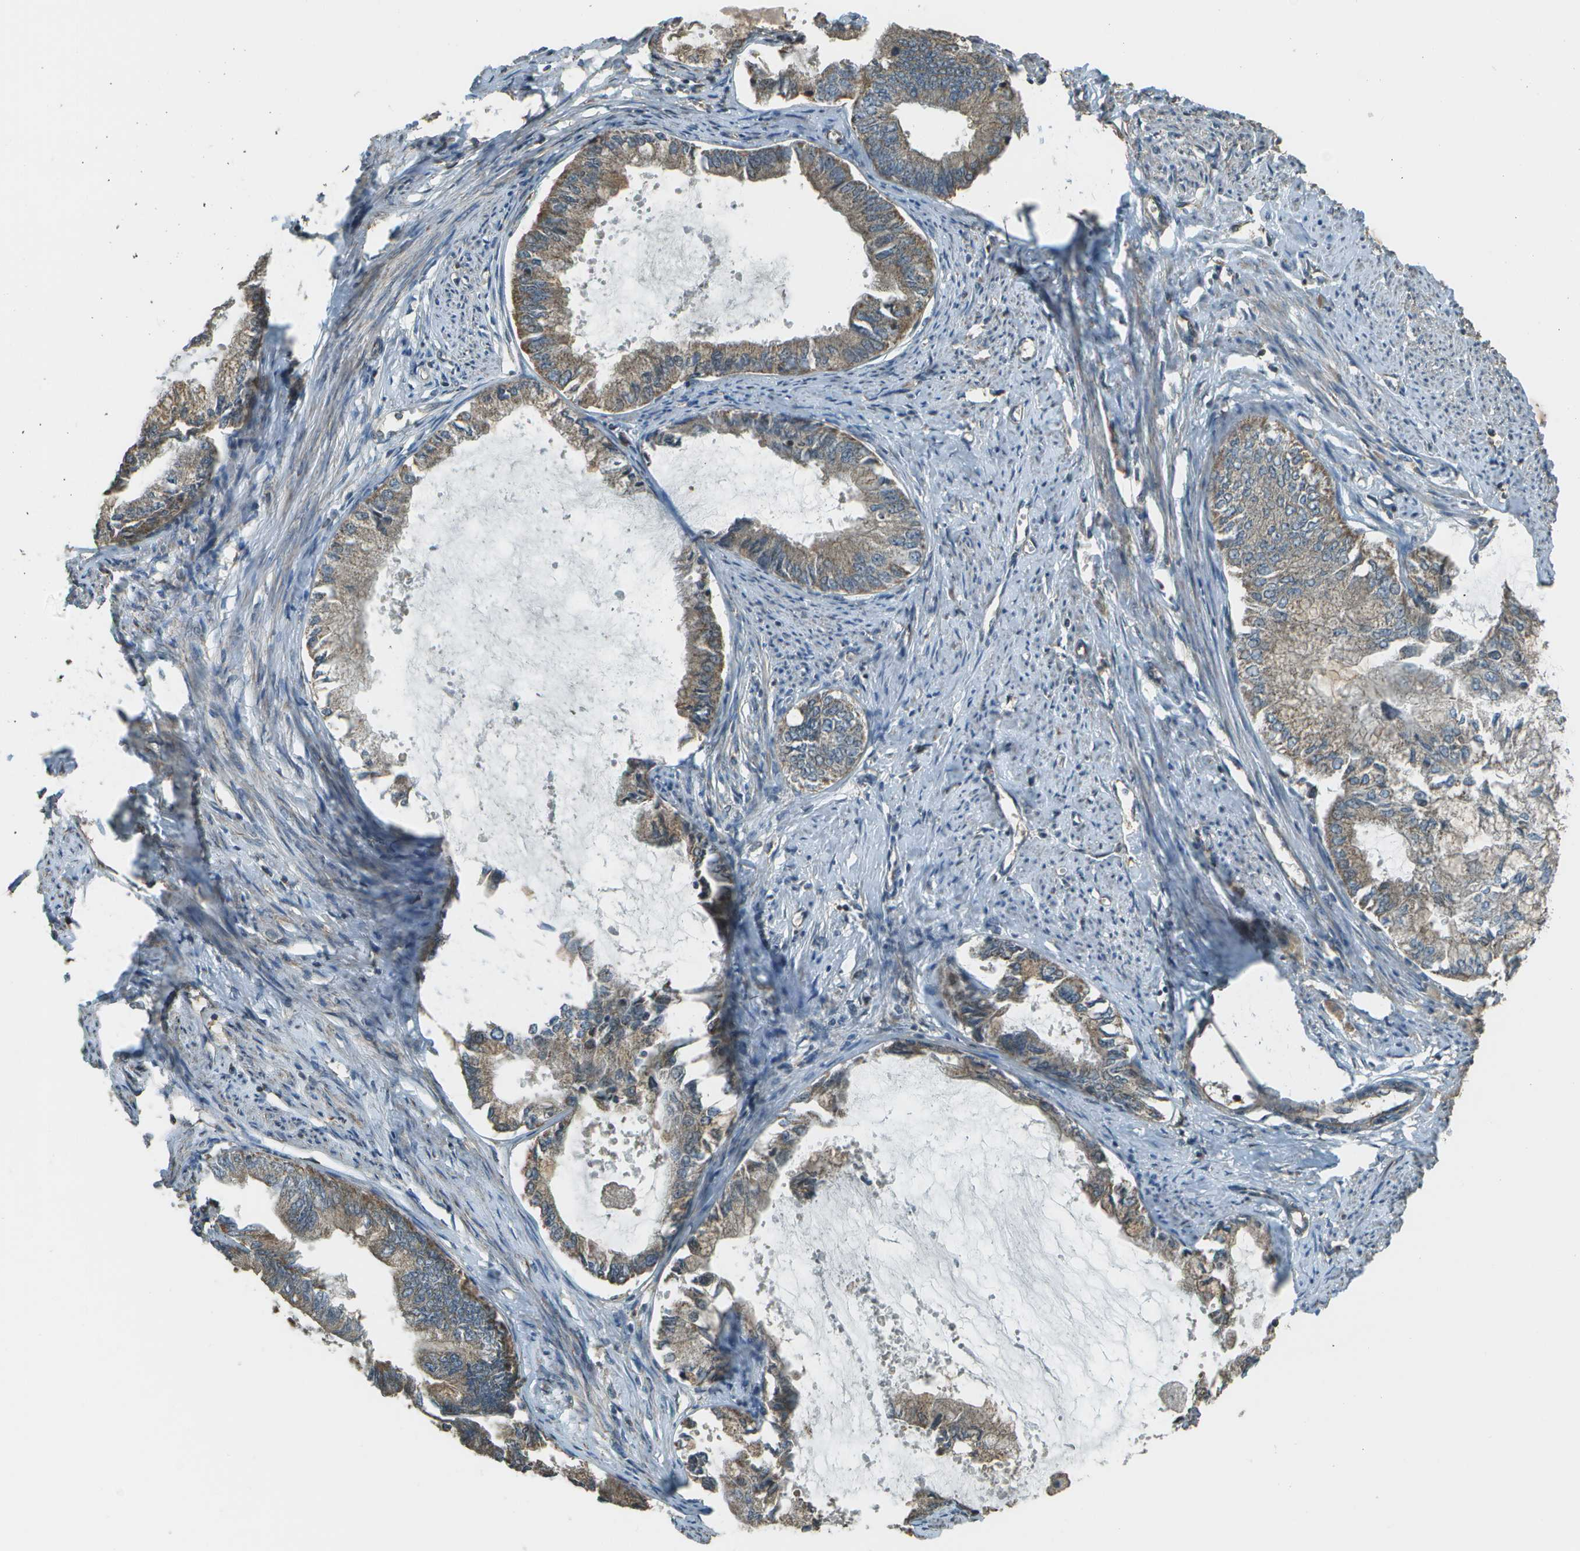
{"staining": {"intensity": "moderate", "quantity": ">75%", "location": "cytoplasmic/membranous"}, "tissue": "endometrial cancer", "cell_type": "Tumor cells", "image_type": "cancer", "snomed": [{"axis": "morphology", "description": "Adenocarcinoma, NOS"}, {"axis": "topography", "description": "Endometrium"}], "caption": "An IHC image of tumor tissue is shown. Protein staining in brown labels moderate cytoplasmic/membranous positivity in adenocarcinoma (endometrial) within tumor cells.", "gene": "PLPBP", "patient": {"sex": "female", "age": 86}}